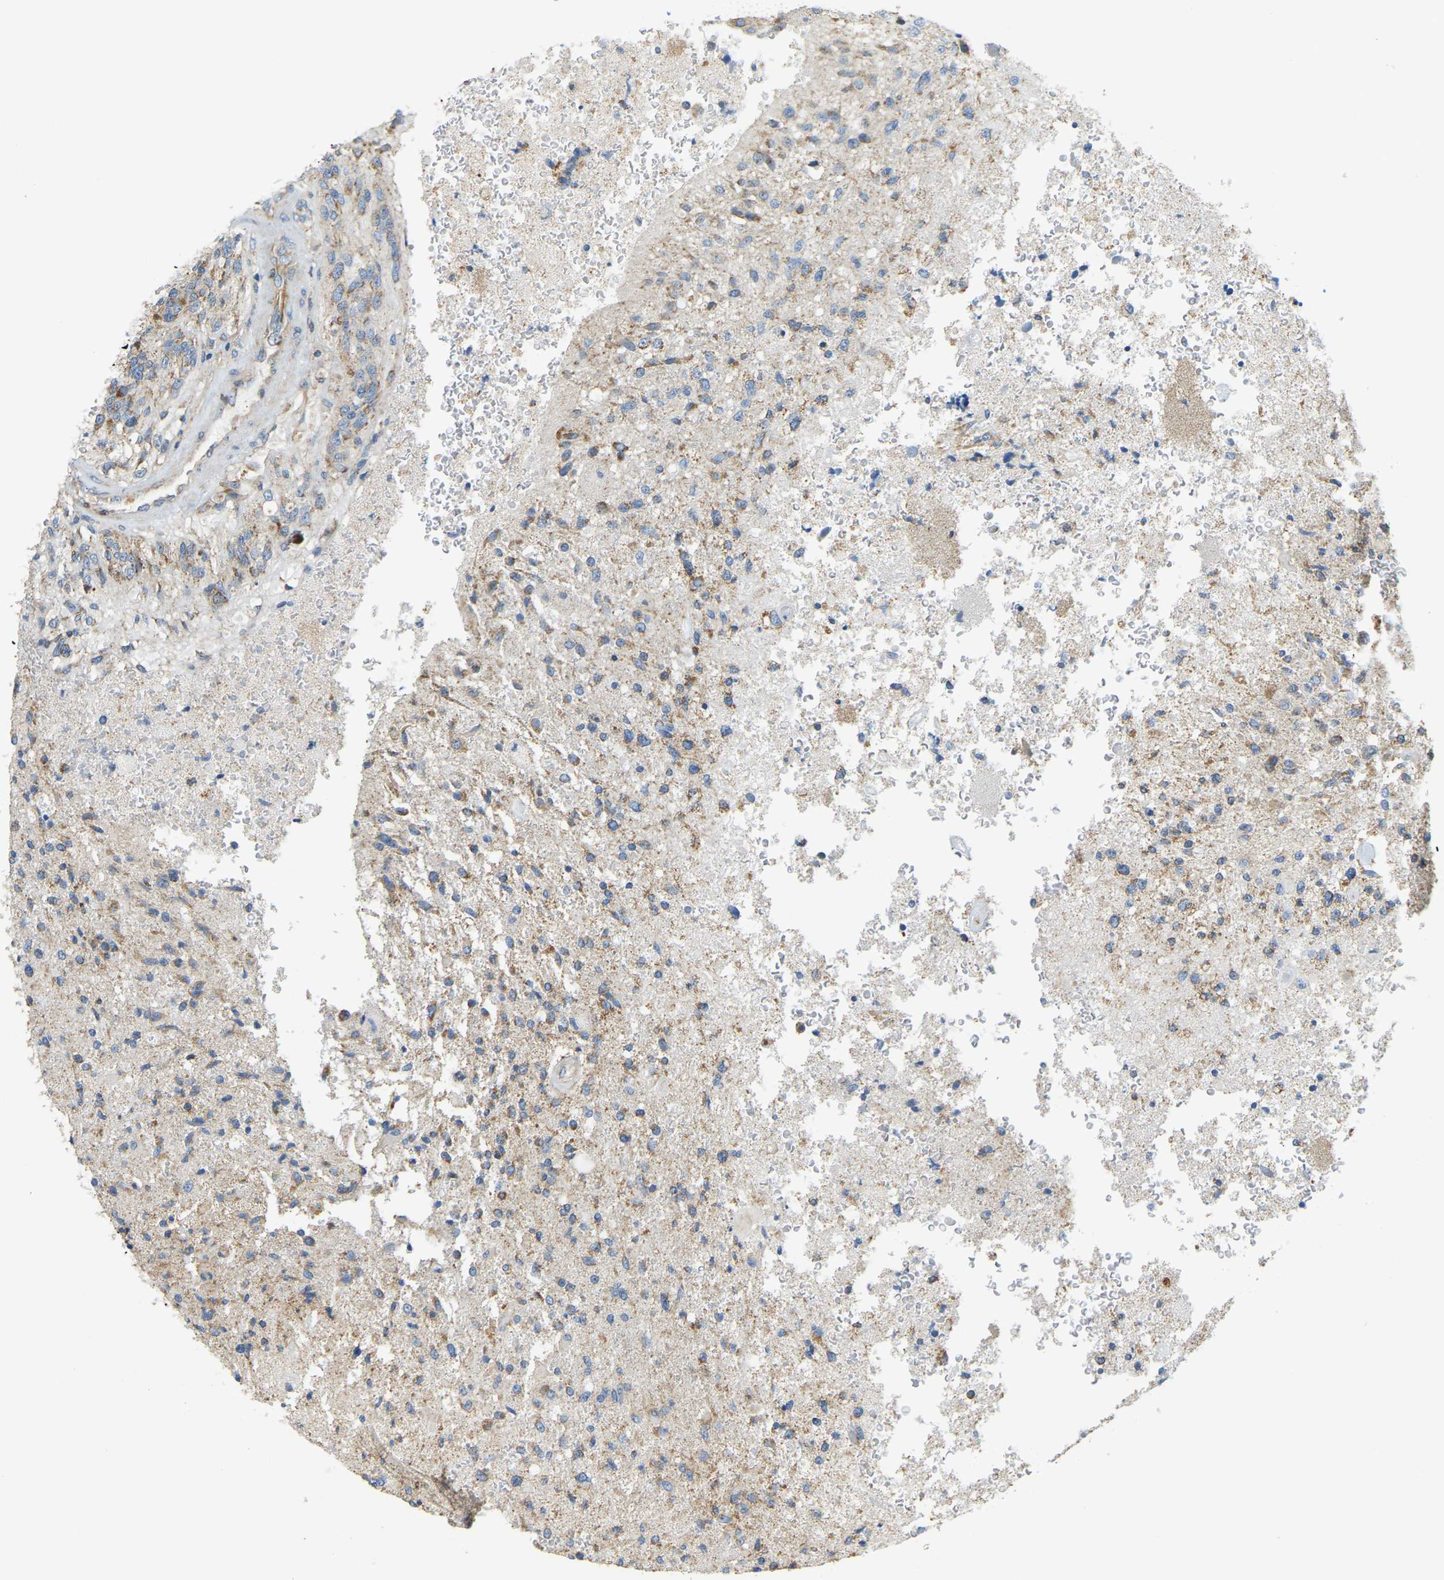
{"staining": {"intensity": "moderate", "quantity": "25%-75%", "location": "cytoplasmic/membranous"}, "tissue": "glioma", "cell_type": "Tumor cells", "image_type": "cancer", "snomed": [{"axis": "morphology", "description": "Normal tissue, NOS"}, {"axis": "morphology", "description": "Glioma, malignant, High grade"}, {"axis": "topography", "description": "Cerebral cortex"}], "caption": "Glioma stained with a brown dye demonstrates moderate cytoplasmic/membranous positive expression in approximately 25%-75% of tumor cells.", "gene": "AHNAK", "patient": {"sex": "male", "age": 77}}